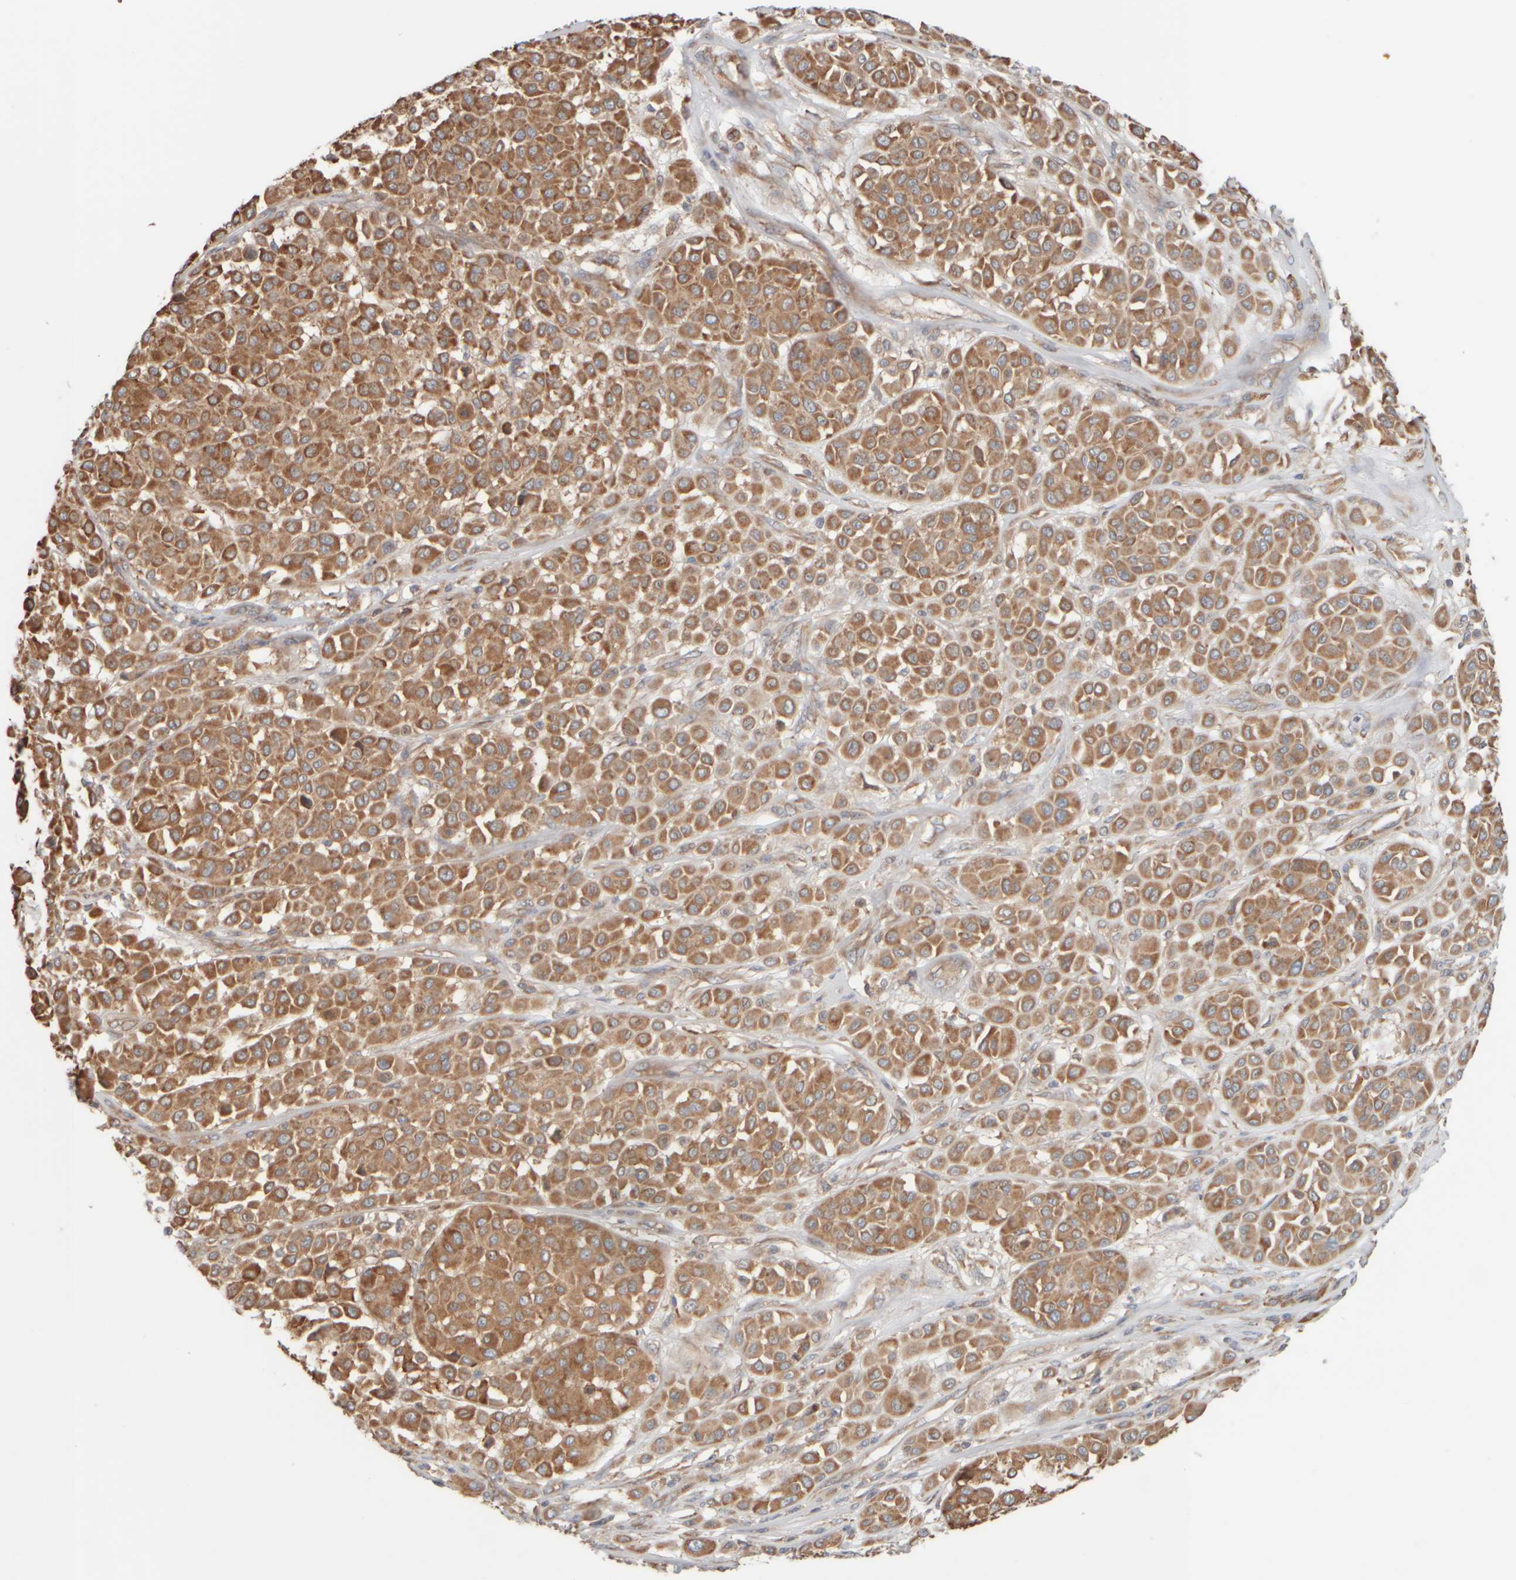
{"staining": {"intensity": "moderate", "quantity": ">75%", "location": "cytoplasmic/membranous"}, "tissue": "melanoma", "cell_type": "Tumor cells", "image_type": "cancer", "snomed": [{"axis": "morphology", "description": "Malignant melanoma, Metastatic site"}, {"axis": "topography", "description": "Soft tissue"}], "caption": "IHC histopathology image of neoplastic tissue: melanoma stained using immunohistochemistry demonstrates medium levels of moderate protein expression localized specifically in the cytoplasmic/membranous of tumor cells, appearing as a cytoplasmic/membranous brown color.", "gene": "EIF2B3", "patient": {"sex": "male", "age": 41}}